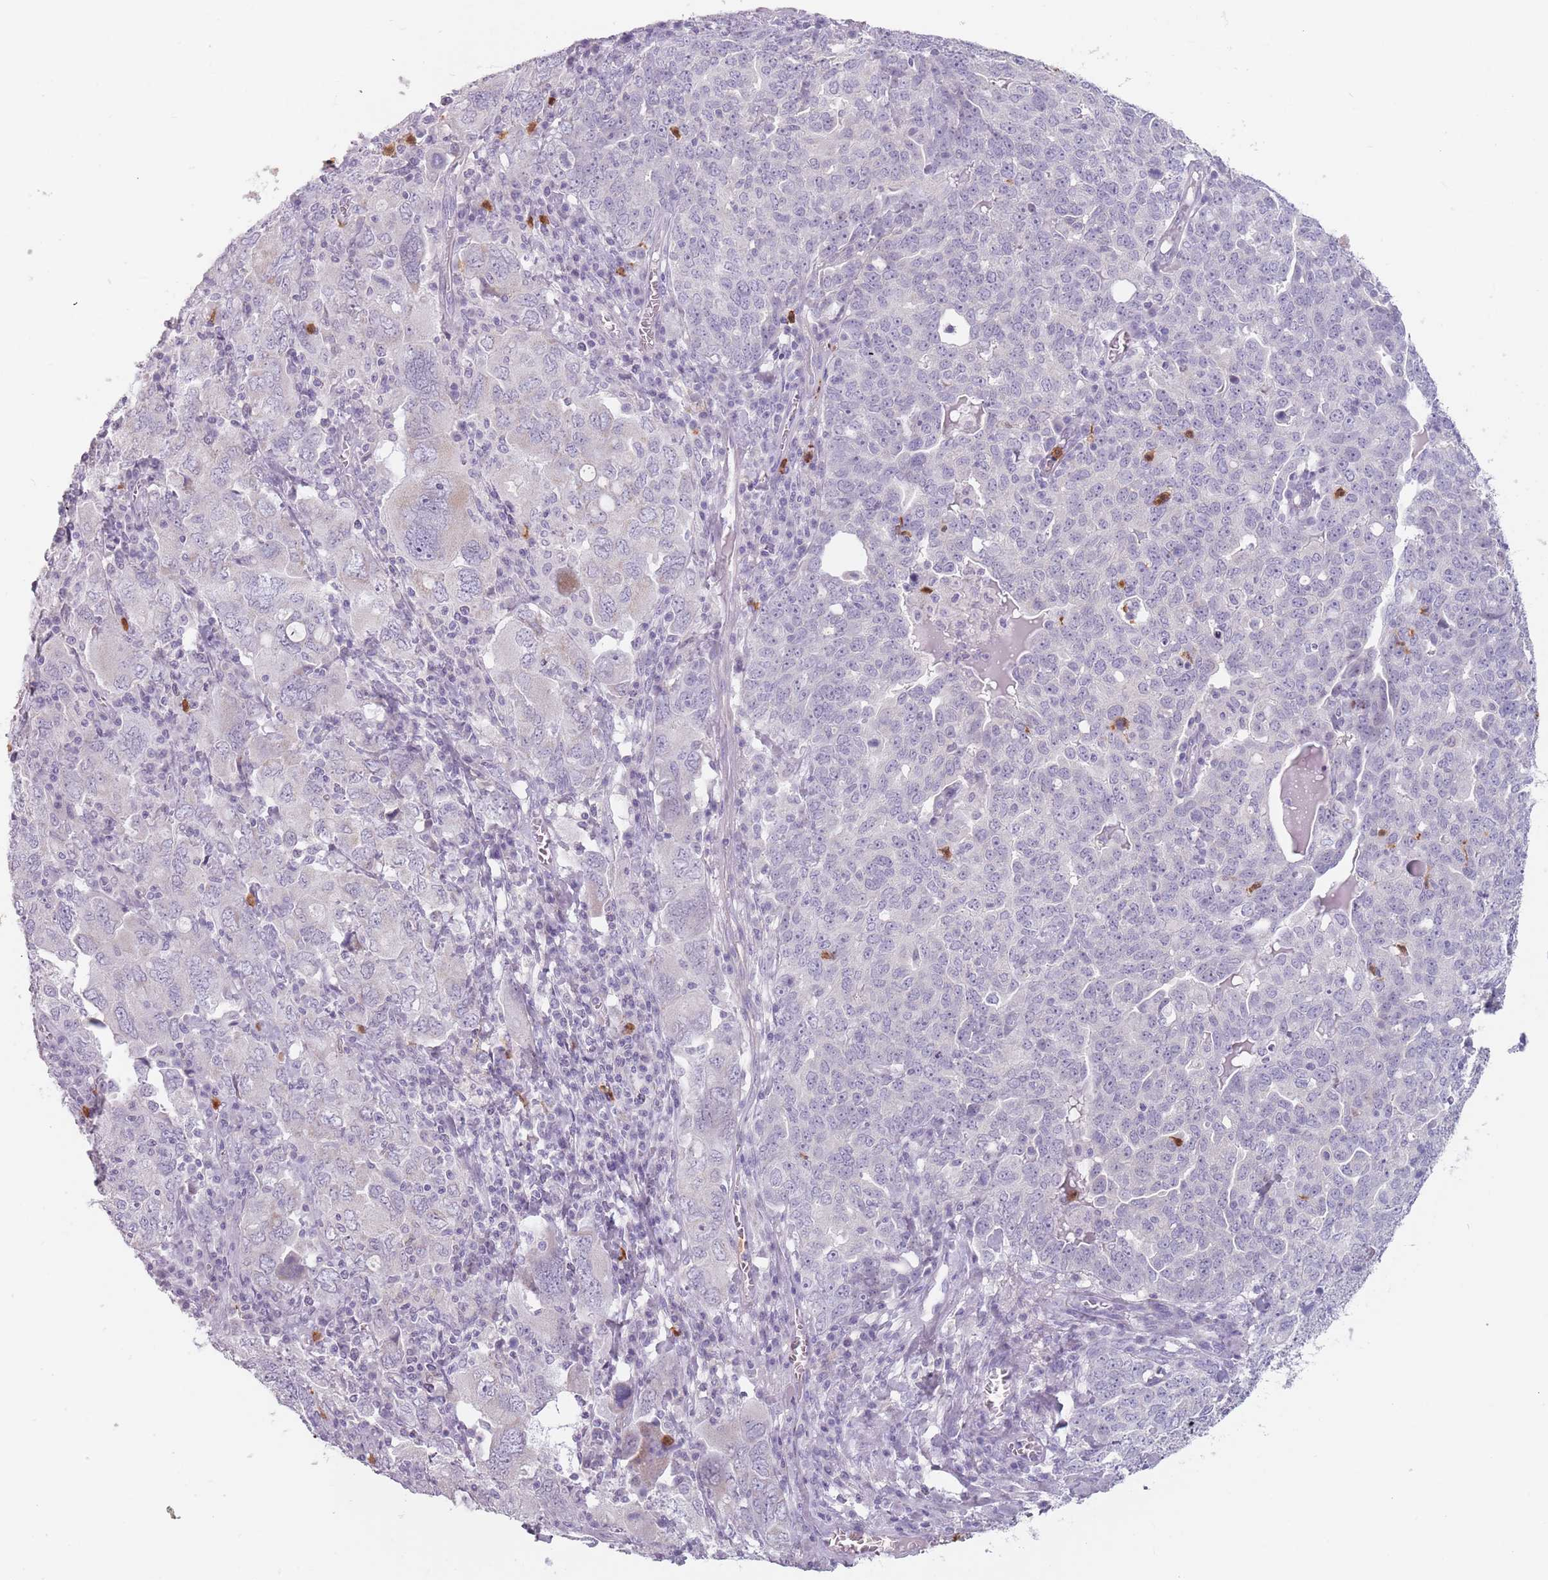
{"staining": {"intensity": "negative", "quantity": "none", "location": "none"}, "tissue": "ovarian cancer", "cell_type": "Tumor cells", "image_type": "cancer", "snomed": [{"axis": "morphology", "description": "Carcinoma, endometroid"}, {"axis": "topography", "description": "Ovary"}], "caption": "There is no significant positivity in tumor cells of endometroid carcinoma (ovarian). The staining was performed using DAB (3,3'-diaminobenzidine) to visualize the protein expression in brown, while the nuclei were stained in blue with hematoxylin (Magnification: 20x).", "gene": "ZNF584", "patient": {"sex": "female", "age": 62}}